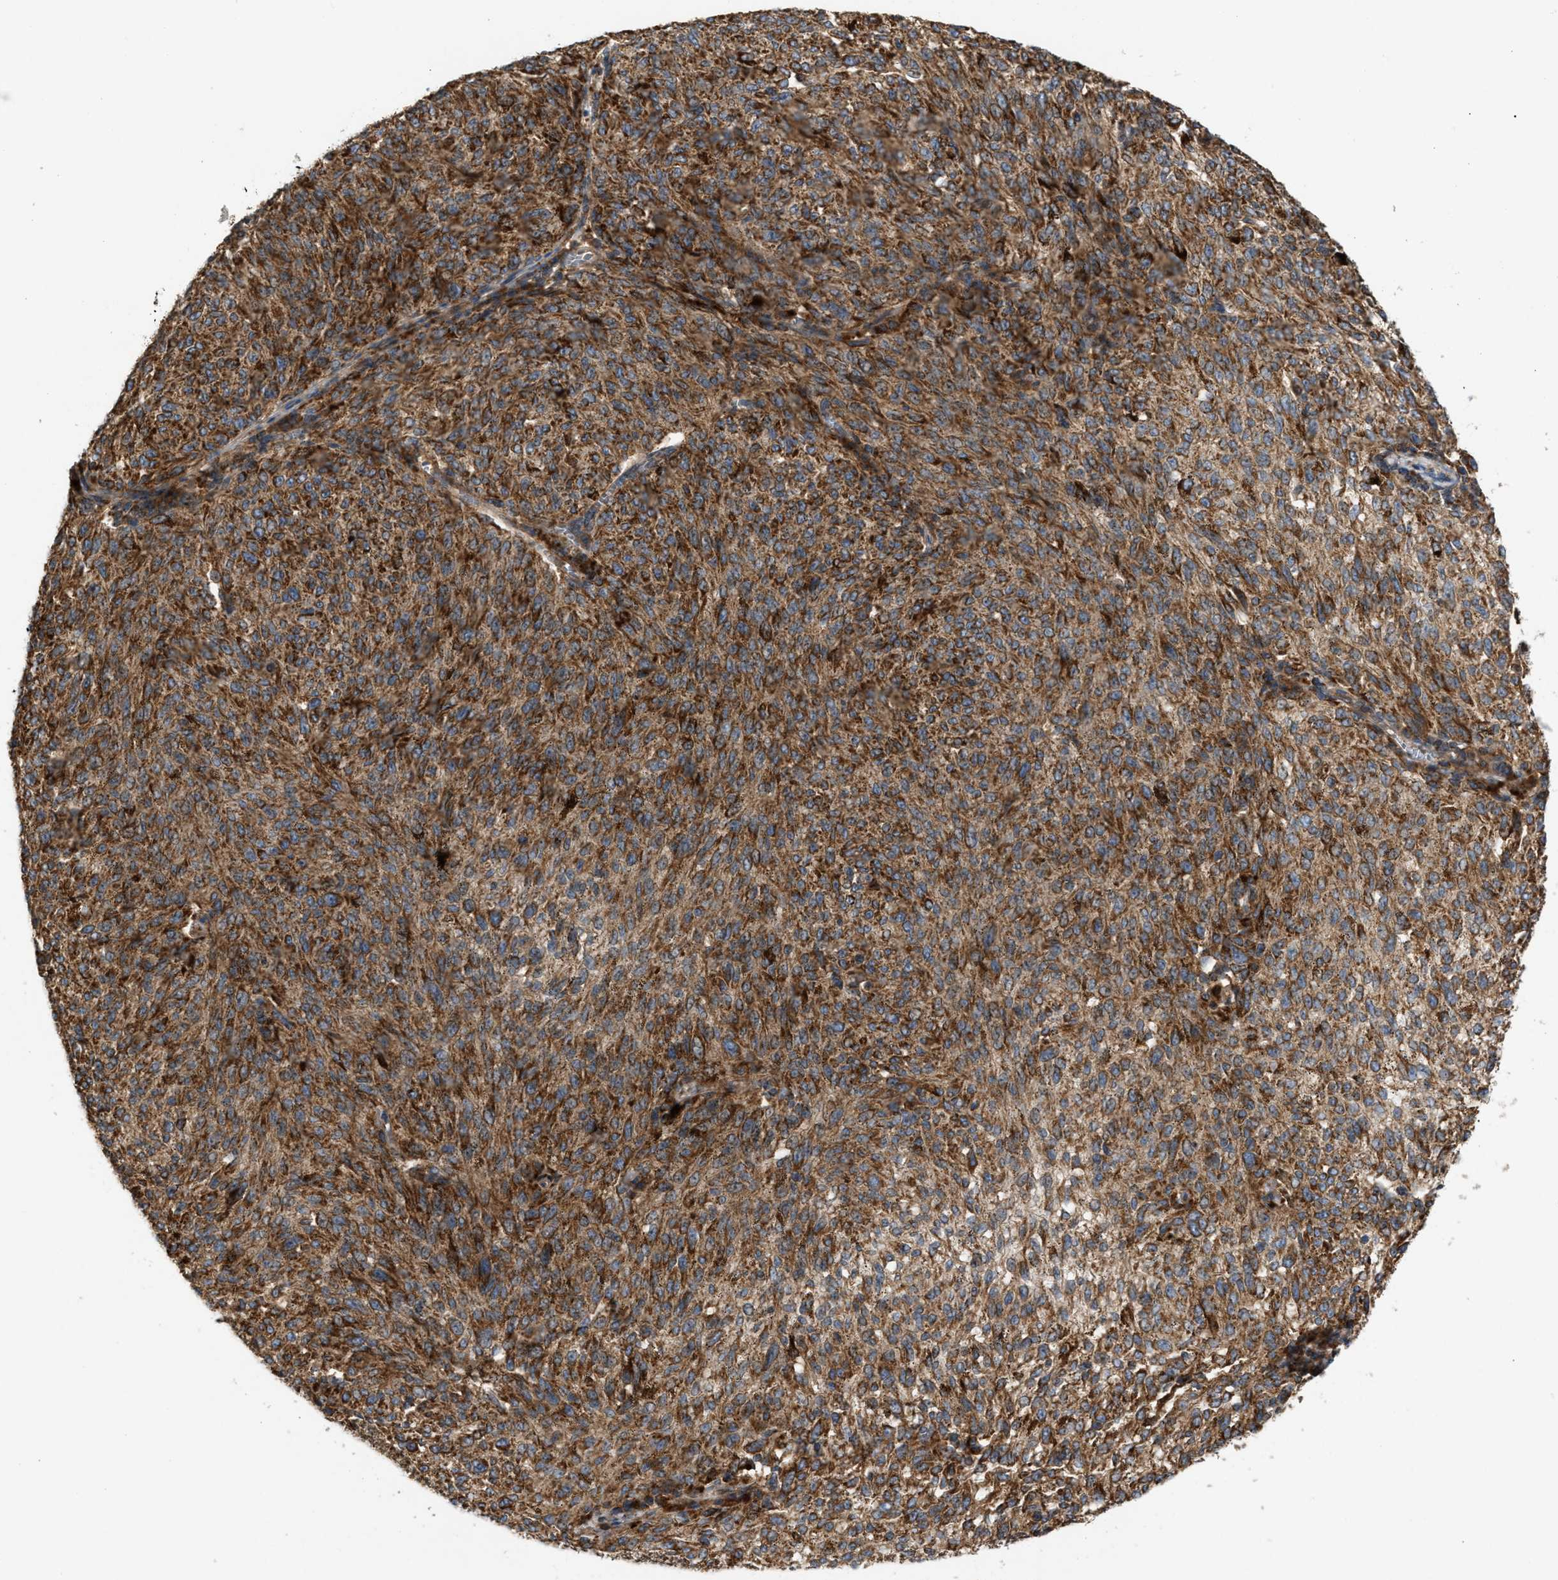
{"staining": {"intensity": "moderate", "quantity": ">75%", "location": "cytoplasmic/membranous"}, "tissue": "melanoma", "cell_type": "Tumor cells", "image_type": "cancer", "snomed": [{"axis": "morphology", "description": "Malignant melanoma, NOS"}, {"axis": "topography", "description": "Skin"}], "caption": "IHC of melanoma shows medium levels of moderate cytoplasmic/membranous expression in approximately >75% of tumor cells.", "gene": "TACO1", "patient": {"sex": "female", "age": 72}}